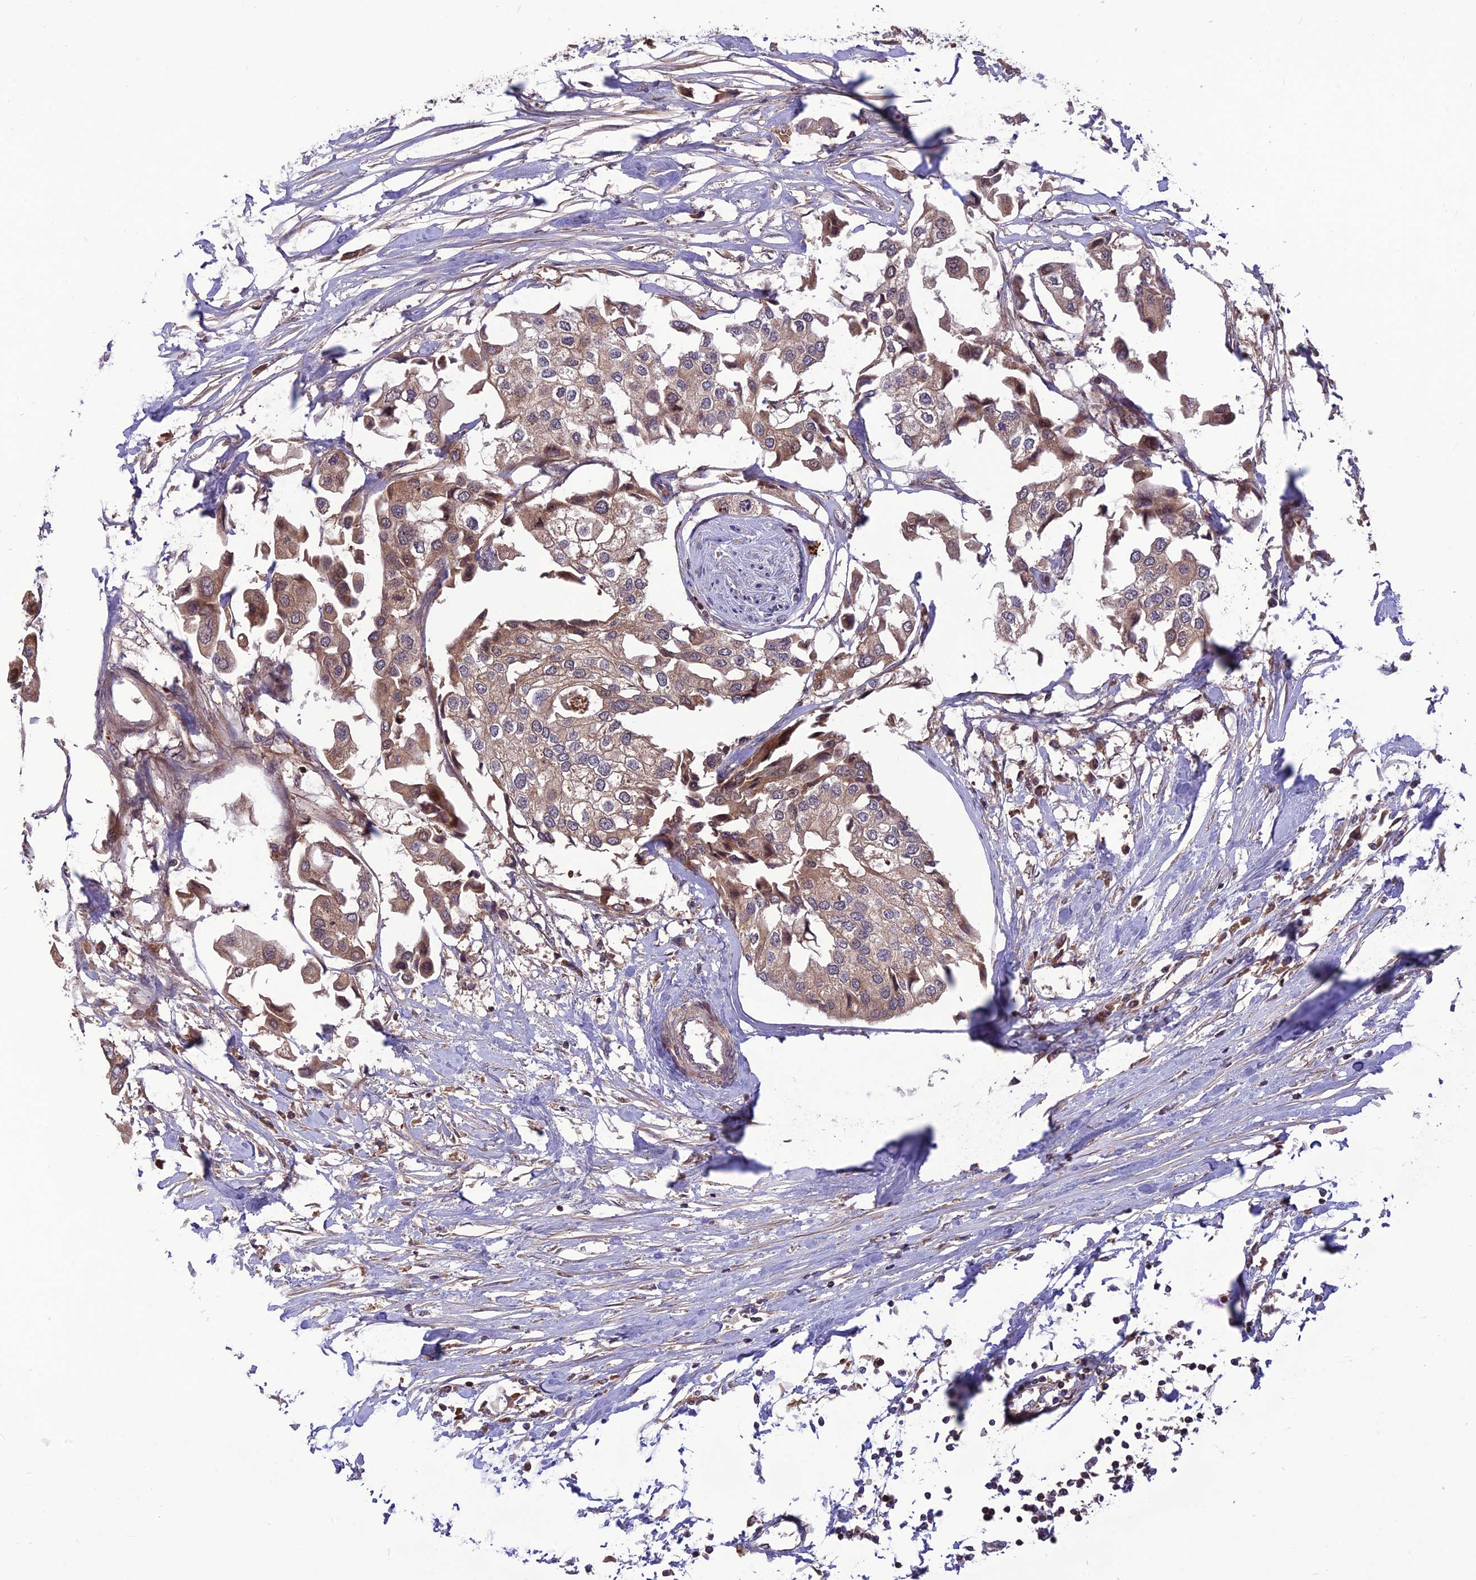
{"staining": {"intensity": "weak", "quantity": "25%-75%", "location": "cytoplasmic/membranous,nuclear"}, "tissue": "urothelial cancer", "cell_type": "Tumor cells", "image_type": "cancer", "snomed": [{"axis": "morphology", "description": "Urothelial carcinoma, High grade"}, {"axis": "topography", "description": "Urinary bladder"}], "caption": "Tumor cells demonstrate weak cytoplasmic/membranous and nuclear positivity in approximately 25%-75% of cells in urothelial cancer.", "gene": "NDUFC1", "patient": {"sex": "male", "age": 64}}